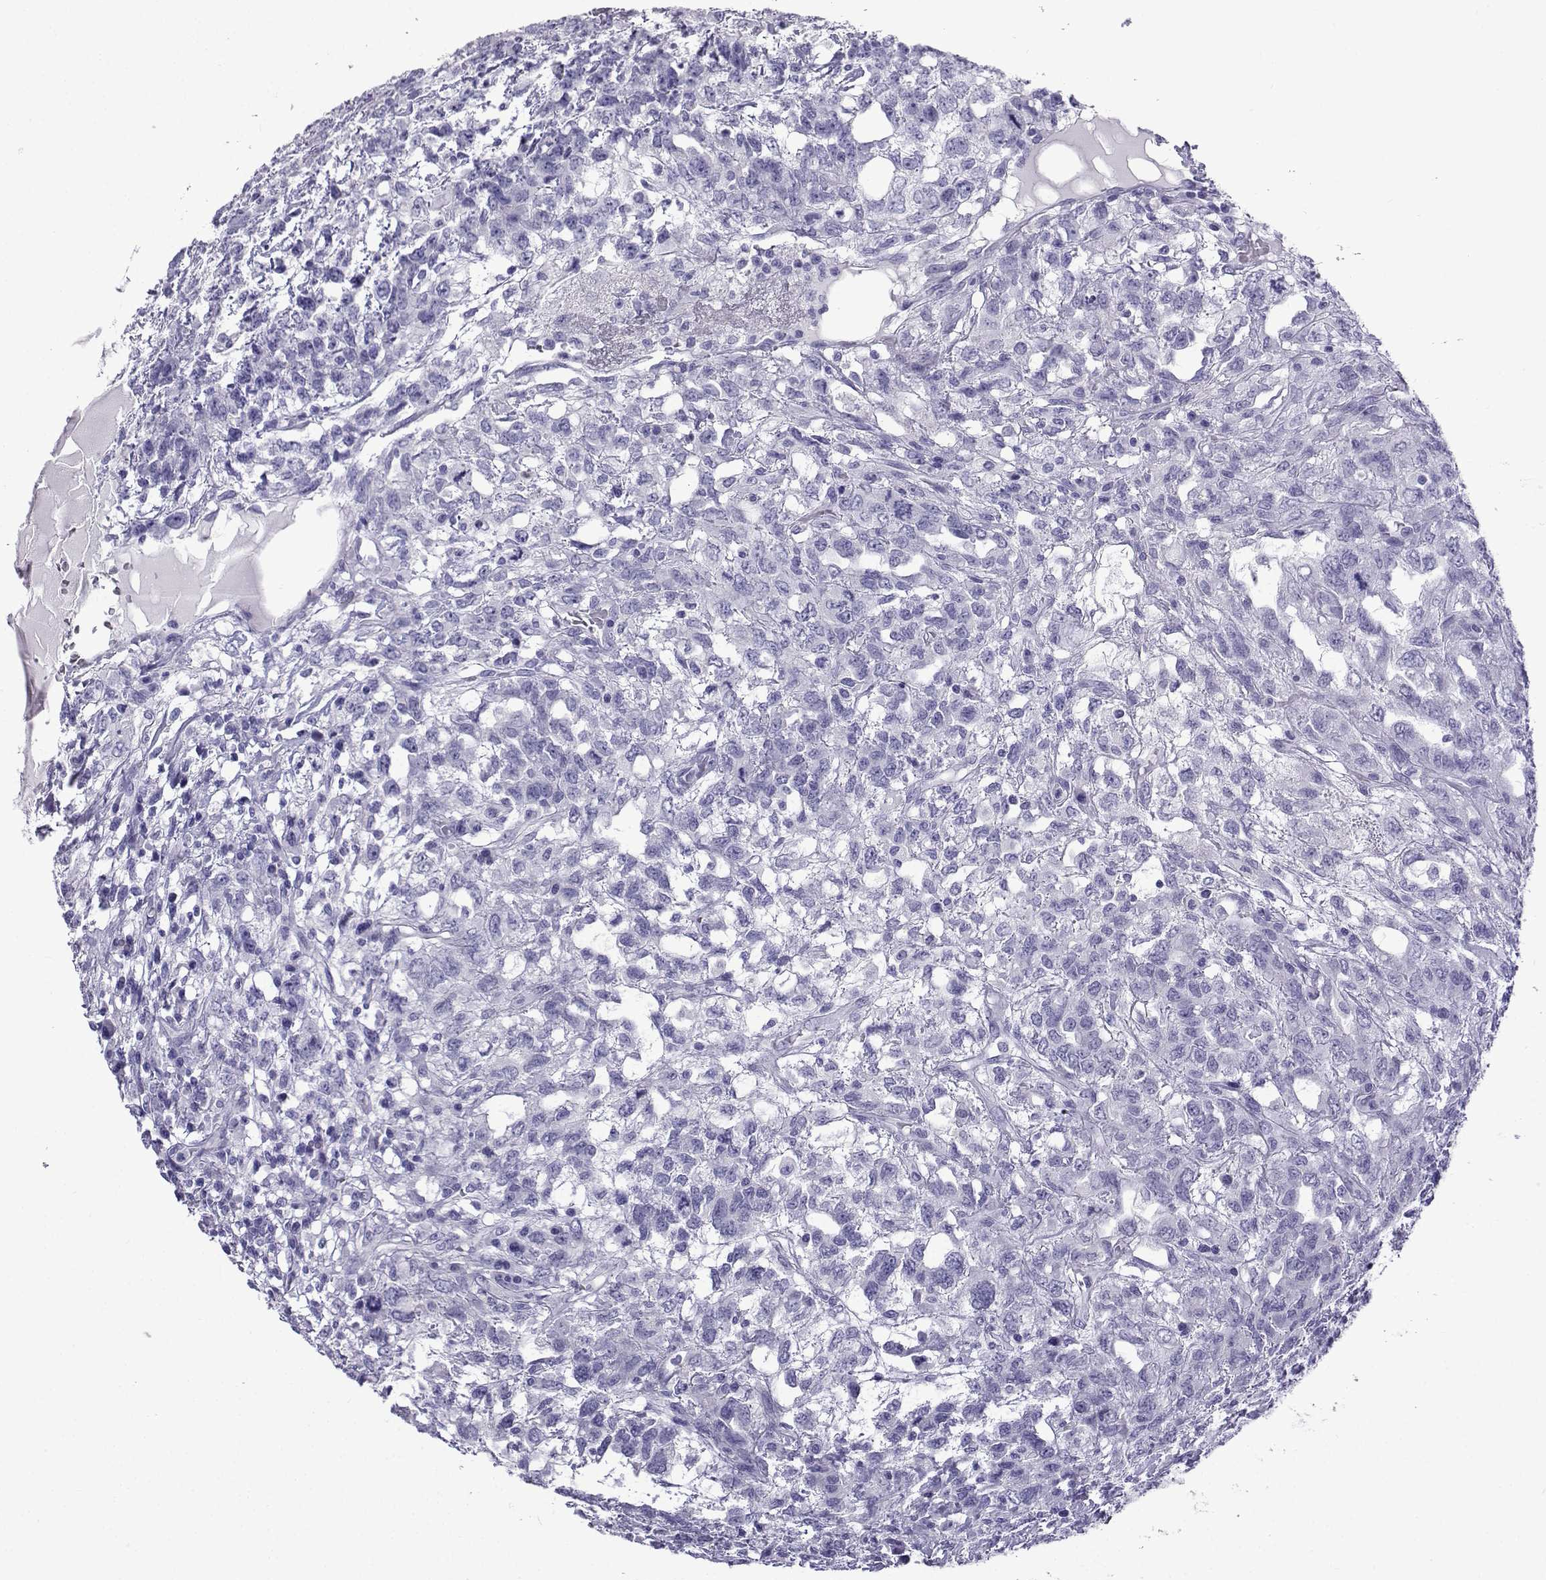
{"staining": {"intensity": "negative", "quantity": "none", "location": "none"}, "tissue": "testis cancer", "cell_type": "Tumor cells", "image_type": "cancer", "snomed": [{"axis": "morphology", "description": "Seminoma, NOS"}, {"axis": "topography", "description": "Testis"}], "caption": "Immunohistochemistry (IHC) image of testis cancer stained for a protein (brown), which exhibits no staining in tumor cells.", "gene": "KCNF1", "patient": {"sex": "male", "age": 52}}